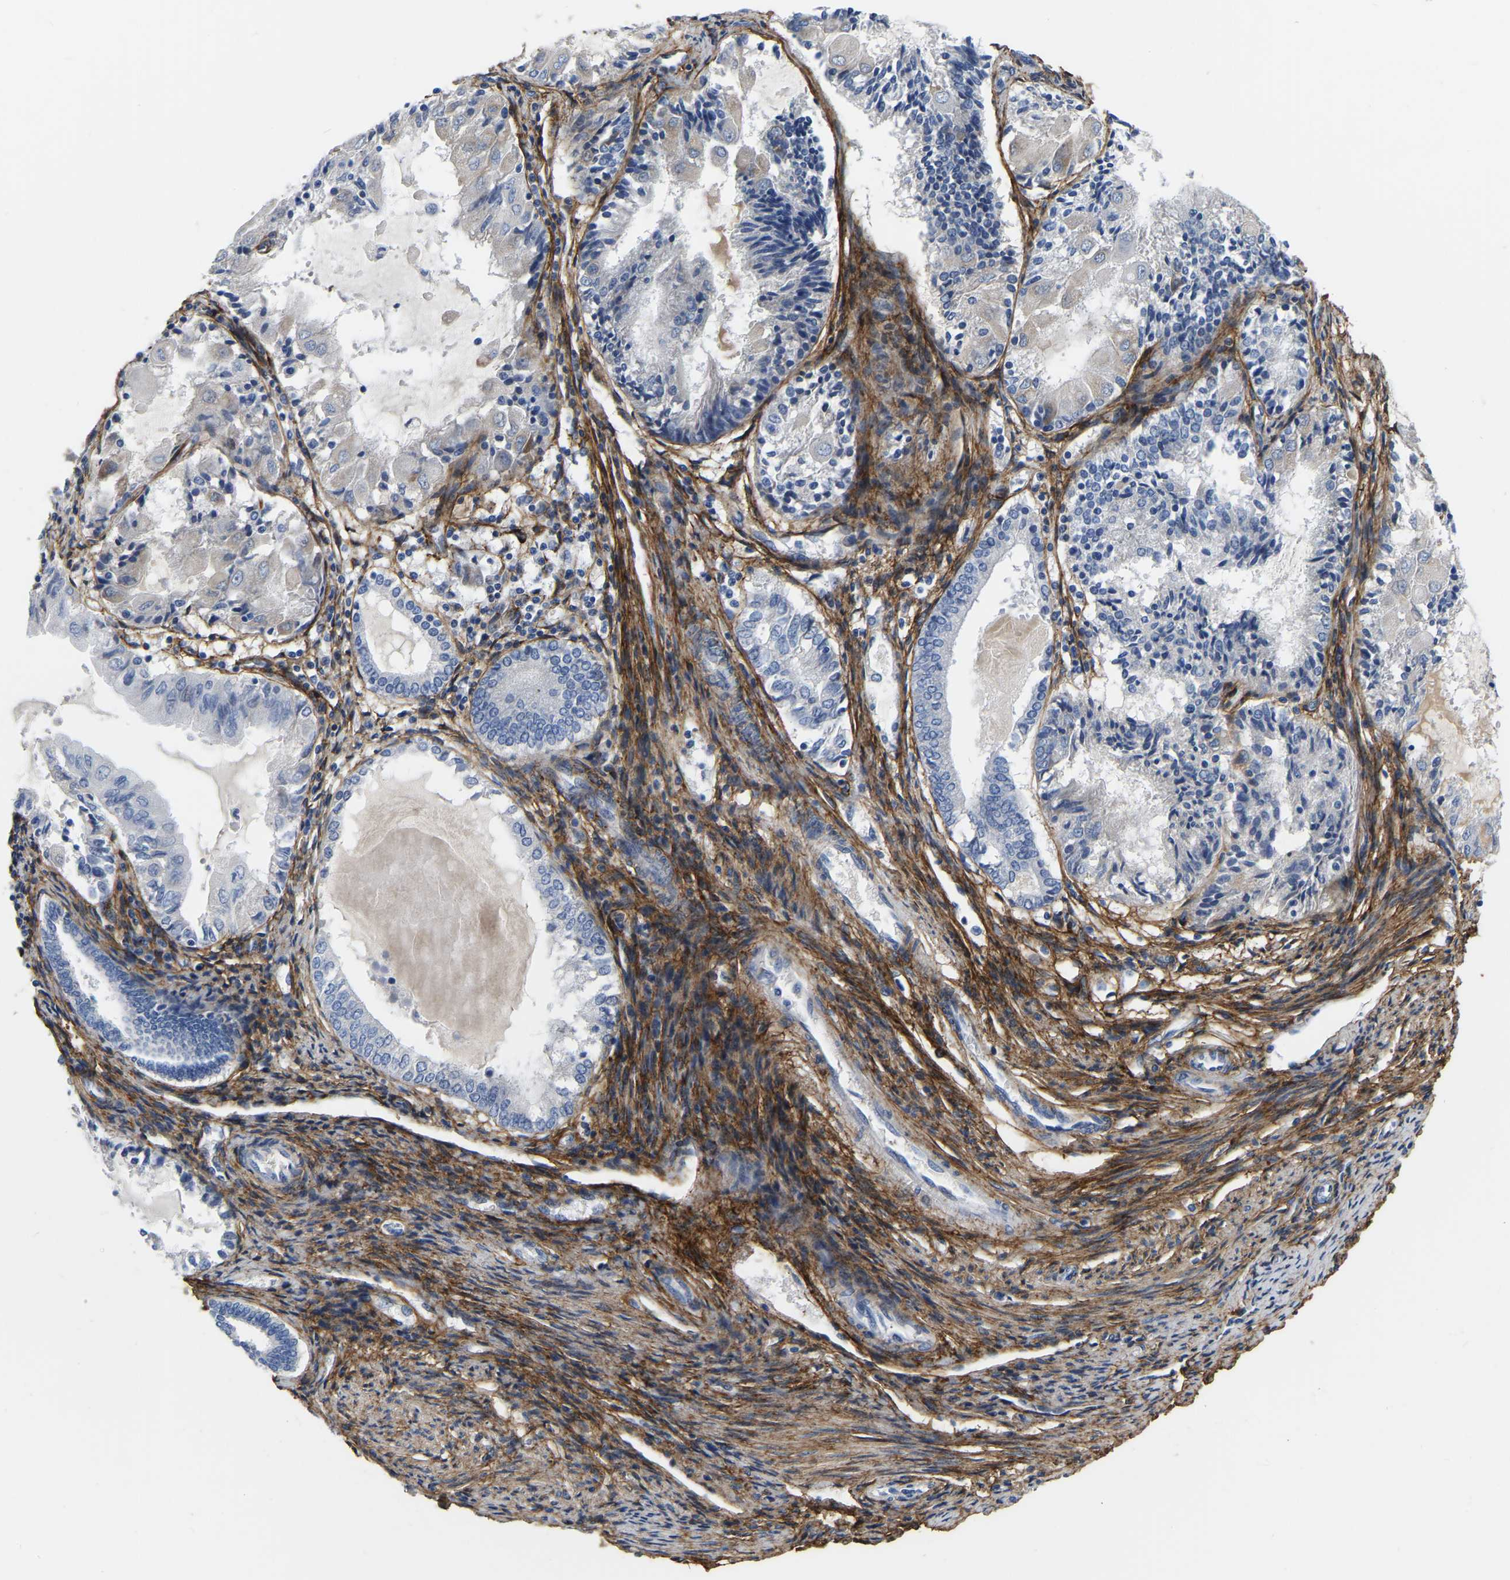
{"staining": {"intensity": "negative", "quantity": "none", "location": "none"}, "tissue": "endometrial cancer", "cell_type": "Tumor cells", "image_type": "cancer", "snomed": [{"axis": "morphology", "description": "Adenocarcinoma, NOS"}, {"axis": "topography", "description": "Endometrium"}], "caption": "Immunohistochemistry (IHC) image of neoplastic tissue: endometrial cancer (adenocarcinoma) stained with DAB shows no significant protein expression in tumor cells.", "gene": "COL6A1", "patient": {"sex": "female", "age": 81}}